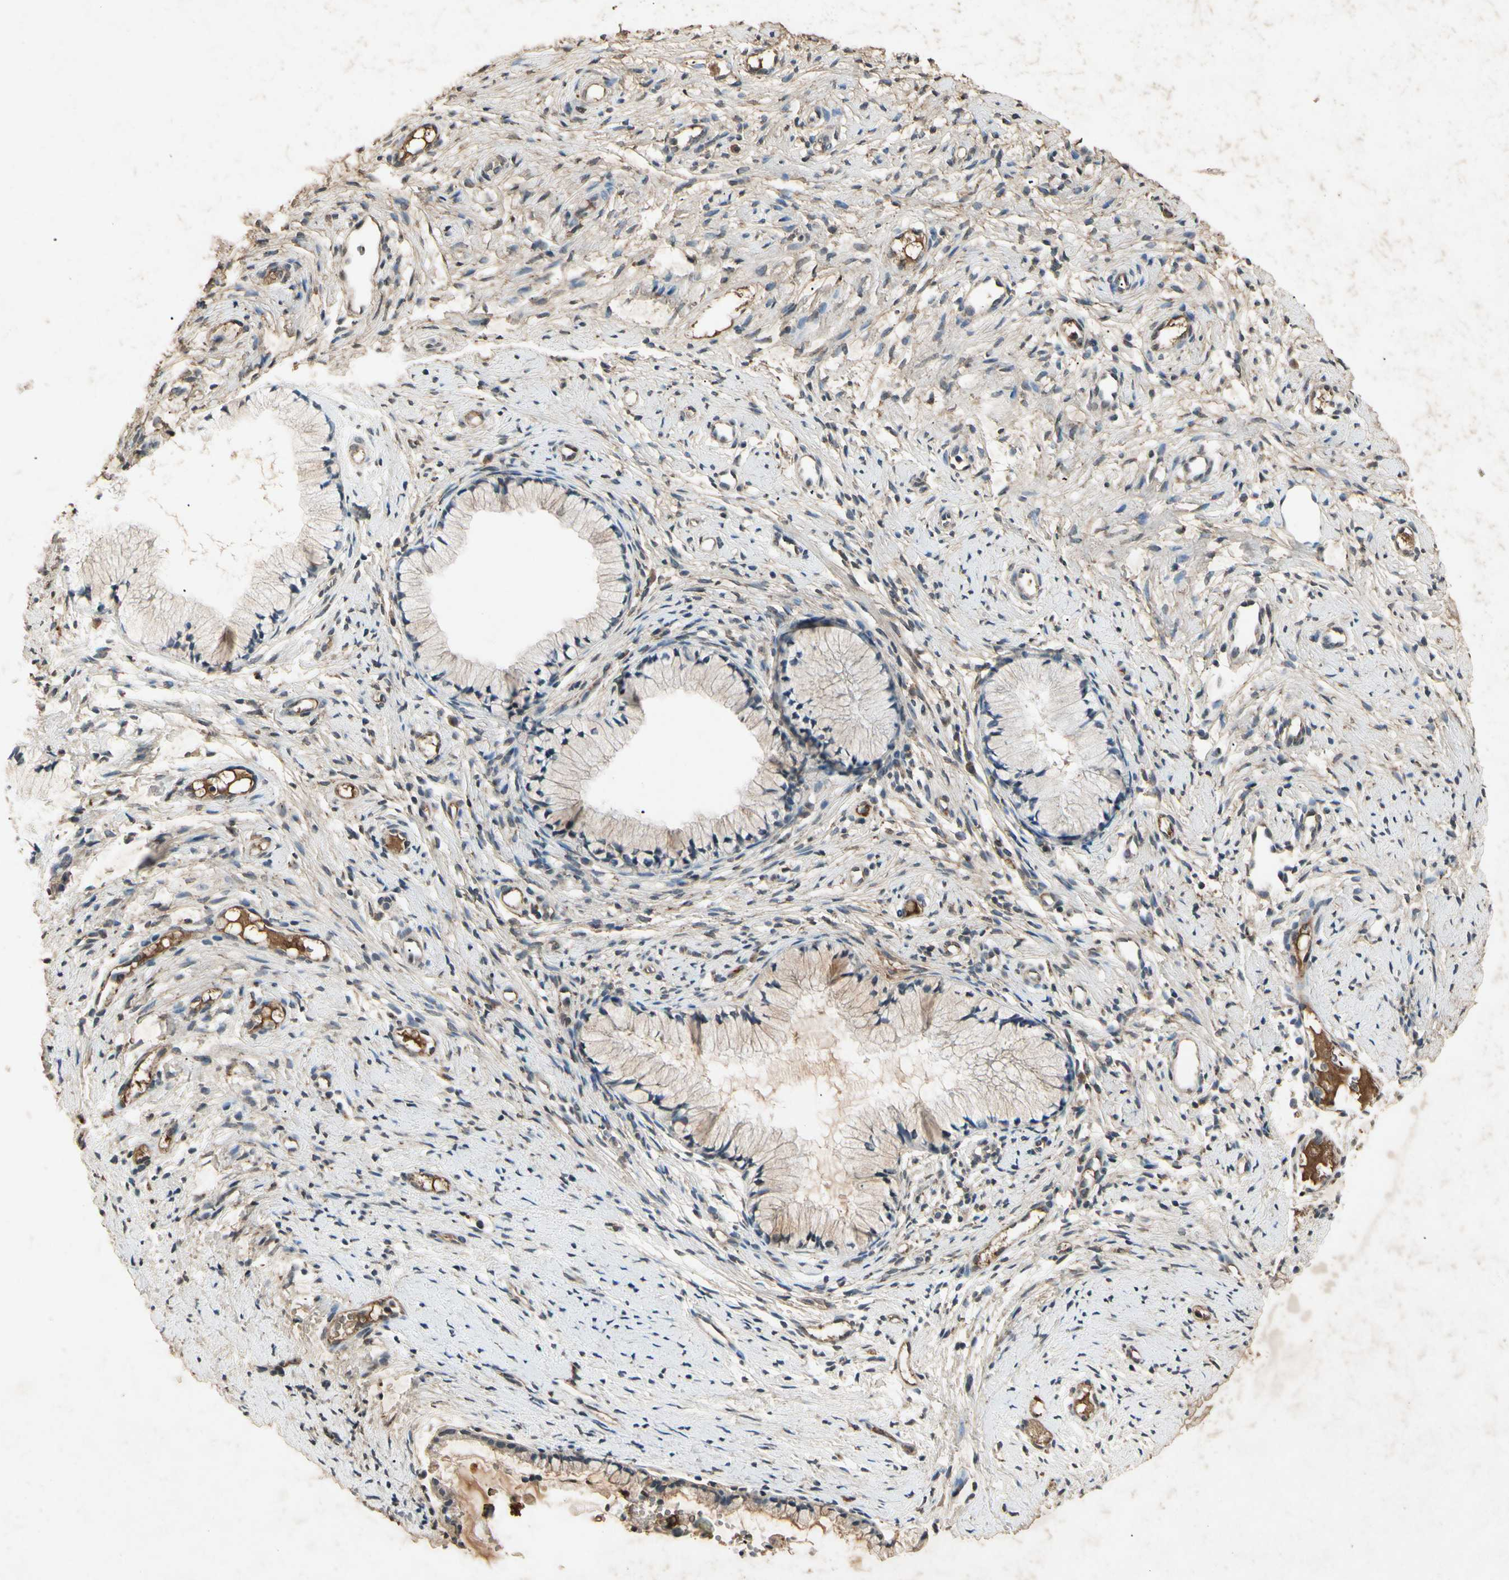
{"staining": {"intensity": "weak", "quantity": "25%-75%", "location": "cytoplasmic/membranous"}, "tissue": "cervix", "cell_type": "Glandular cells", "image_type": "normal", "snomed": [{"axis": "morphology", "description": "Normal tissue, NOS"}, {"axis": "topography", "description": "Cervix"}], "caption": "The histopathology image exhibits immunohistochemical staining of unremarkable cervix. There is weak cytoplasmic/membranous positivity is identified in approximately 25%-75% of glandular cells. (IHC, brightfield microscopy, high magnification).", "gene": "CP", "patient": {"sex": "female", "age": 82}}